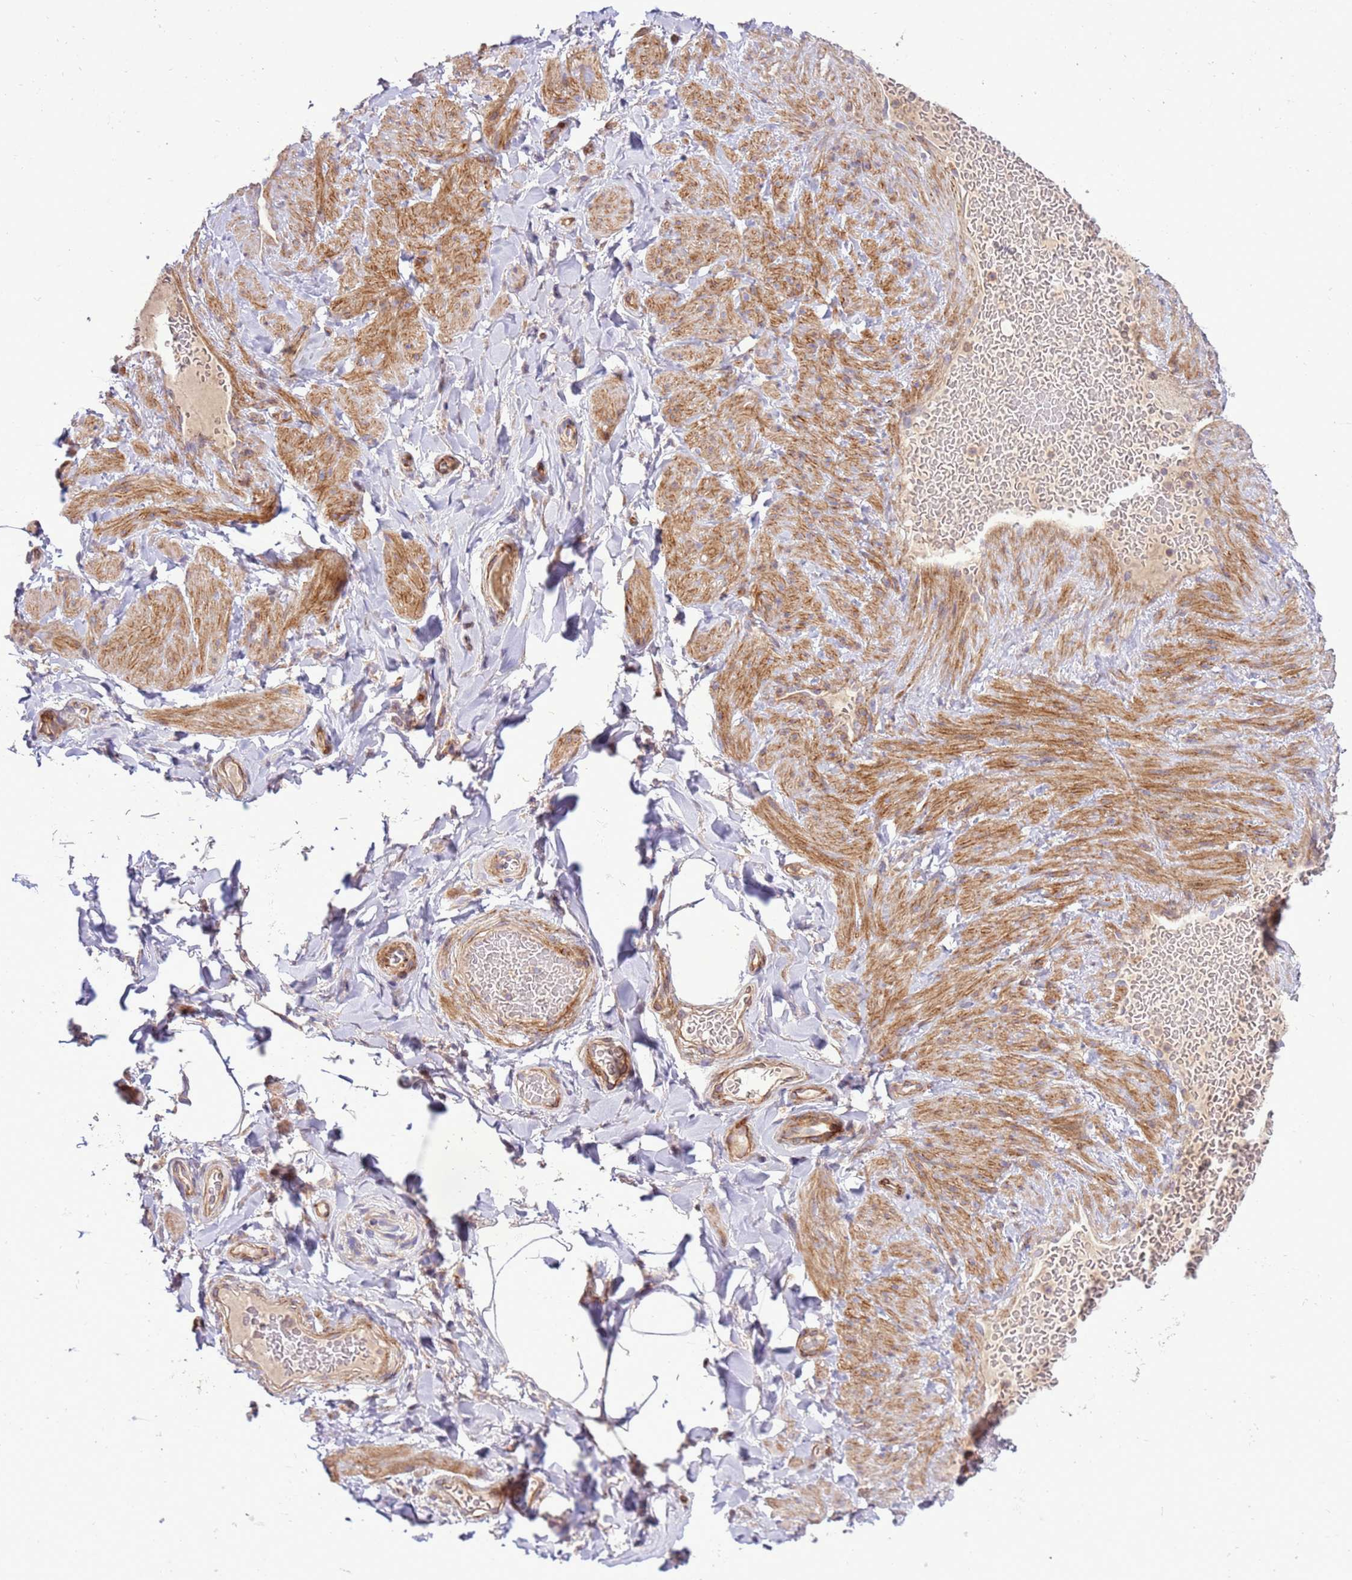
{"staining": {"intensity": "negative", "quantity": "none", "location": "none"}, "tissue": "adipose tissue", "cell_type": "Adipocytes", "image_type": "normal", "snomed": [{"axis": "morphology", "description": "Normal tissue, NOS"}, {"axis": "topography", "description": "Soft tissue"}, {"axis": "topography", "description": "Vascular tissue"}], "caption": "Adipocytes show no significant protein expression in normal adipose tissue. Brightfield microscopy of IHC stained with DAB (3,3'-diaminobenzidine) (brown) and hematoxylin (blue), captured at high magnification.", "gene": "ZNF624", "patient": {"sex": "male", "age": 54}}